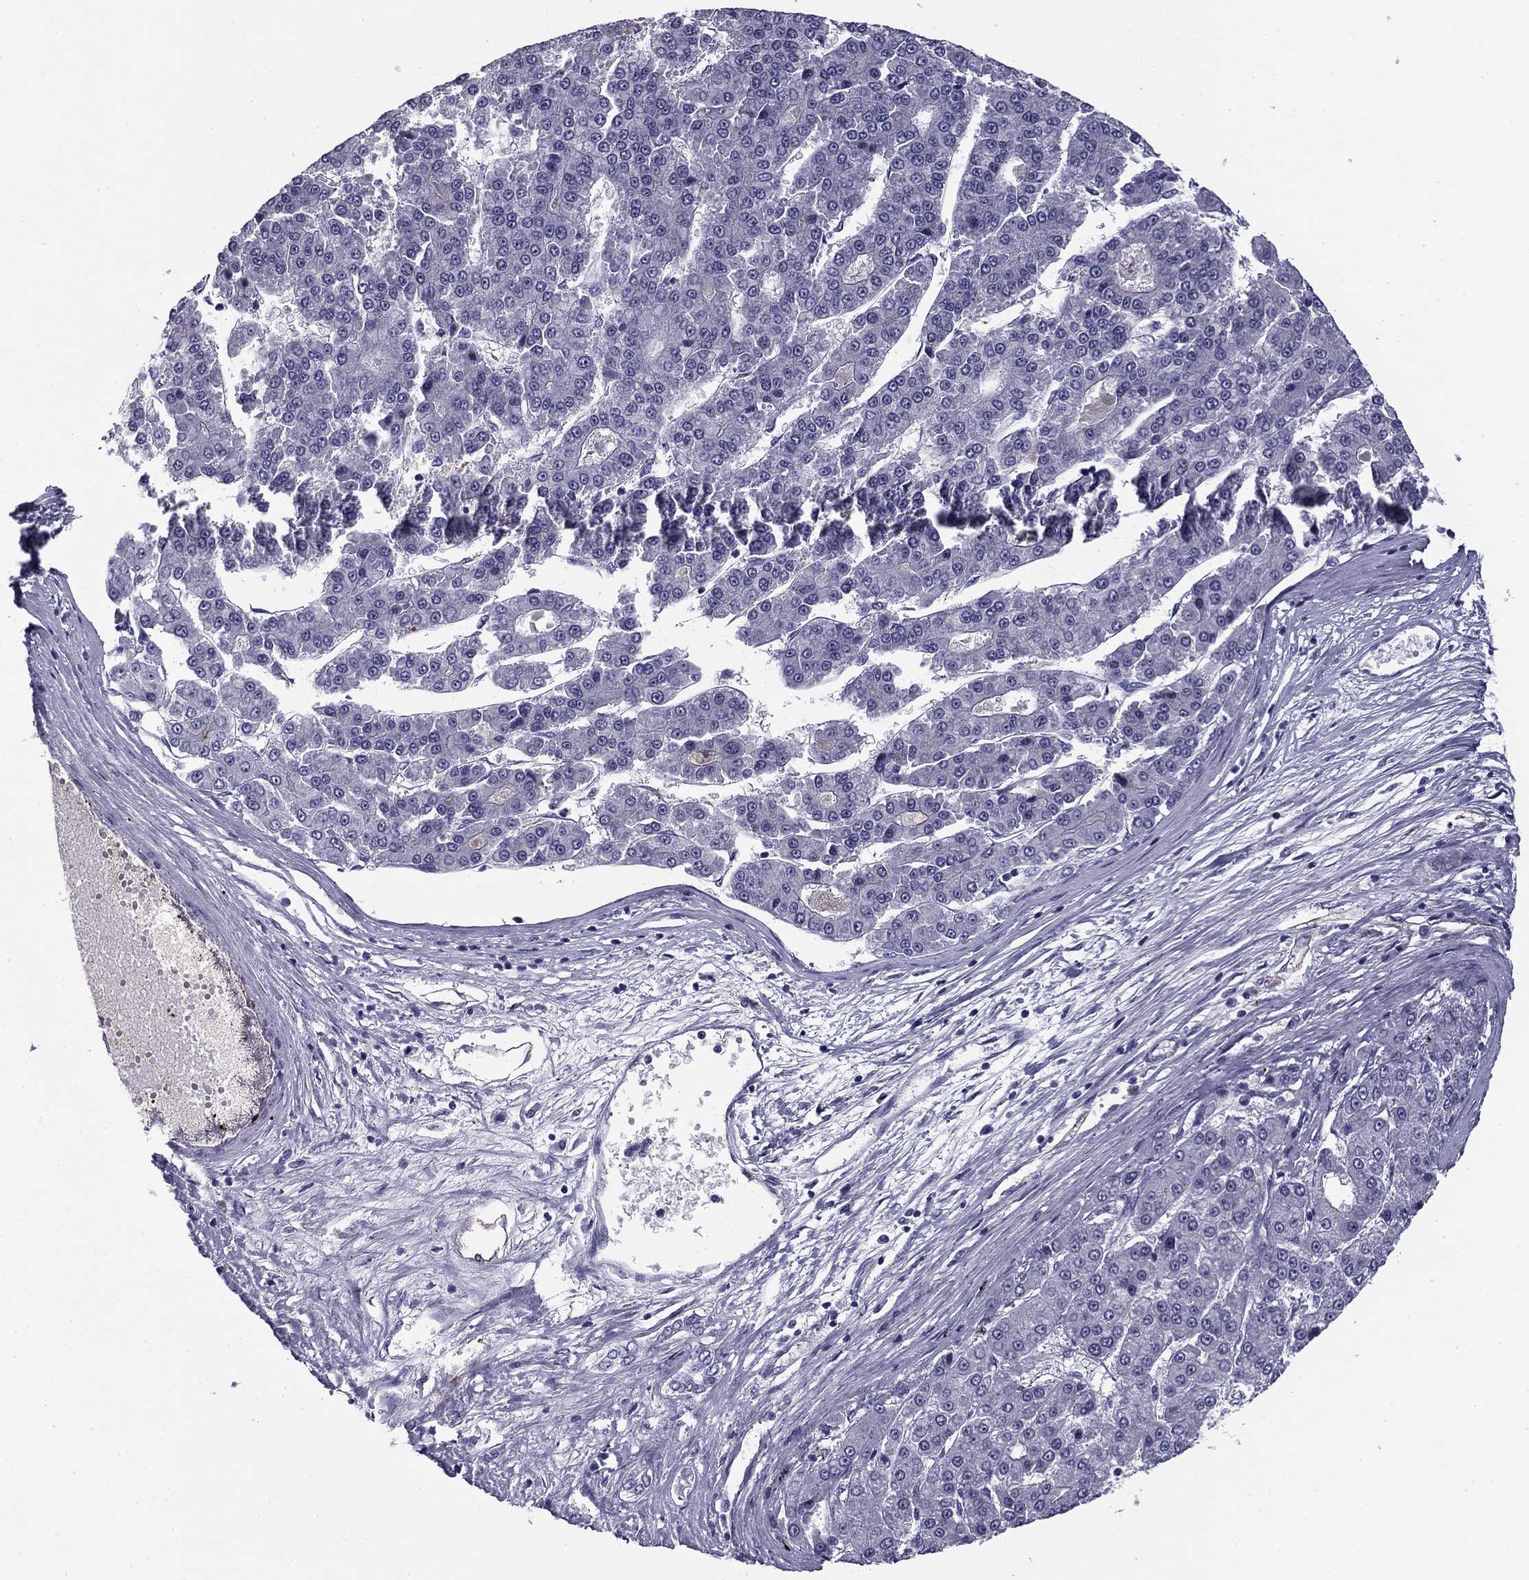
{"staining": {"intensity": "negative", "quantity": "none", "location": "none"}, "tissue": "liver cancer", "cell_type": "Tumor cells", "image_type": "cancer", "snomed": [{"axis": "morphology", "description": "Carcinoma, Hepatocellular, NOS"}, {"axis": "topography", "description": "Liver"}], "caption": "The IHC photomicrograph has no significant positivity in tumor cells of liver hepatocellular carcinoma tissue.", "gene": "FLNC", "patient": {"sex": "male", "age": 70}}